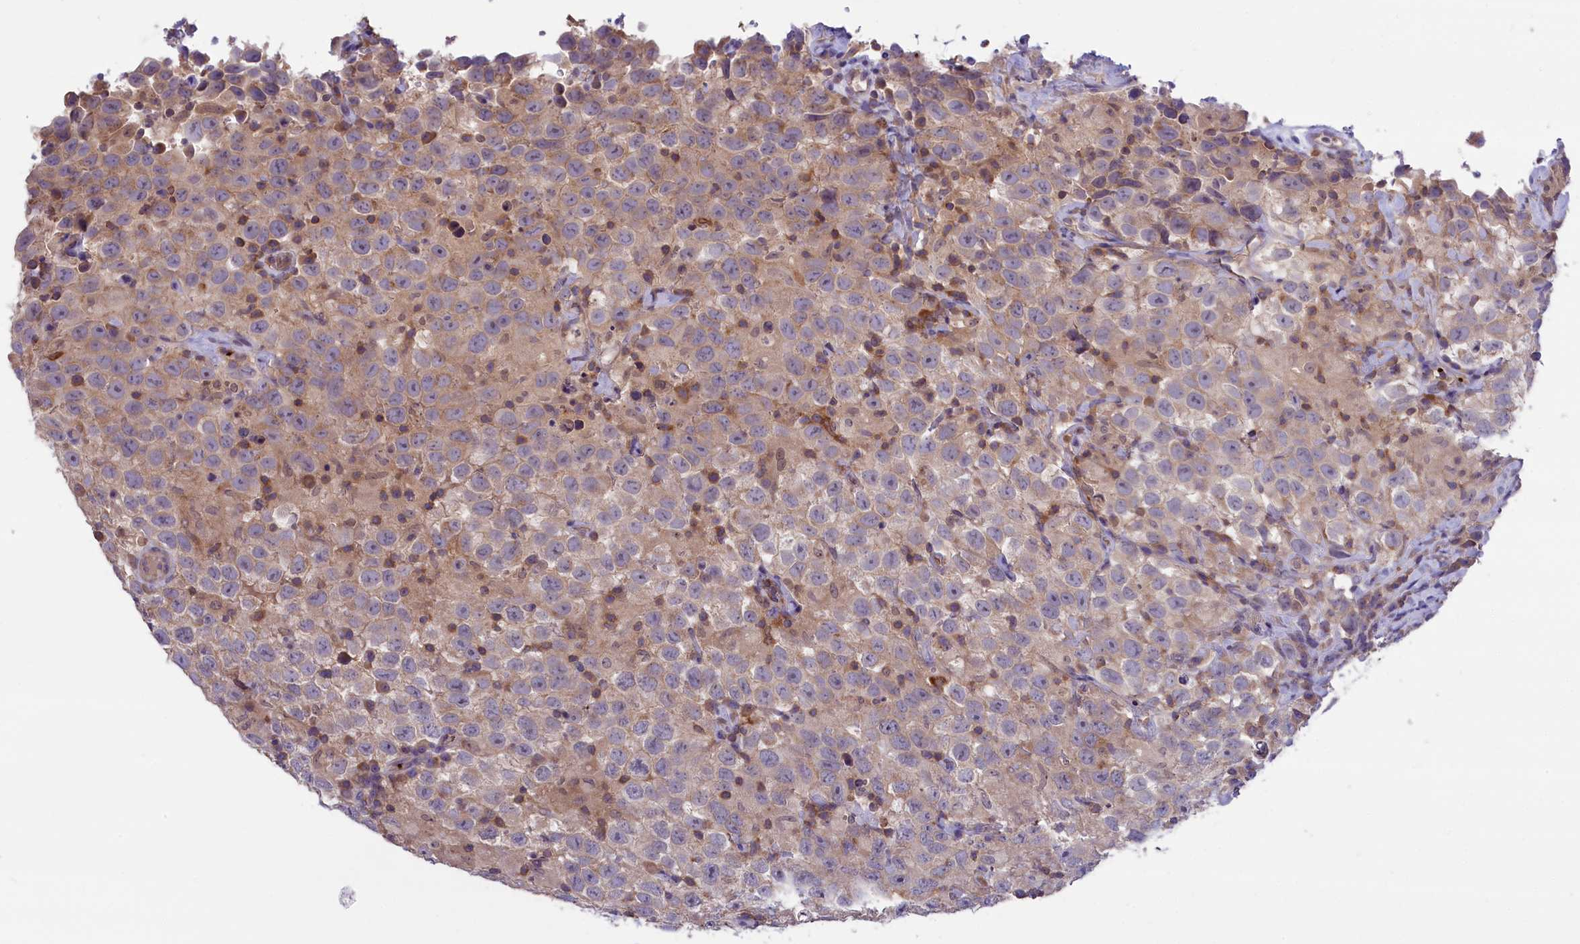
{"staining": {"intensity": "weak", "quantity": ">75%", "location": "cytoplasmic/membranous"}, "tissue": "testis cancer", "cell_type": "Tumor cells", "image_type": "cancer", "snomed": [{"axis": "morphology", "description": "Seminoma, NOS"}, {"axis": "topography", "description": "Testis"}], "caption": "Protein analysis of testis seminoma tissue demonstrates weak cytoplasmic/membranous positivity in about >75% of tumor cells.", "gene": "HEATR3", "patient": {"sex": "male", "age": 41}}